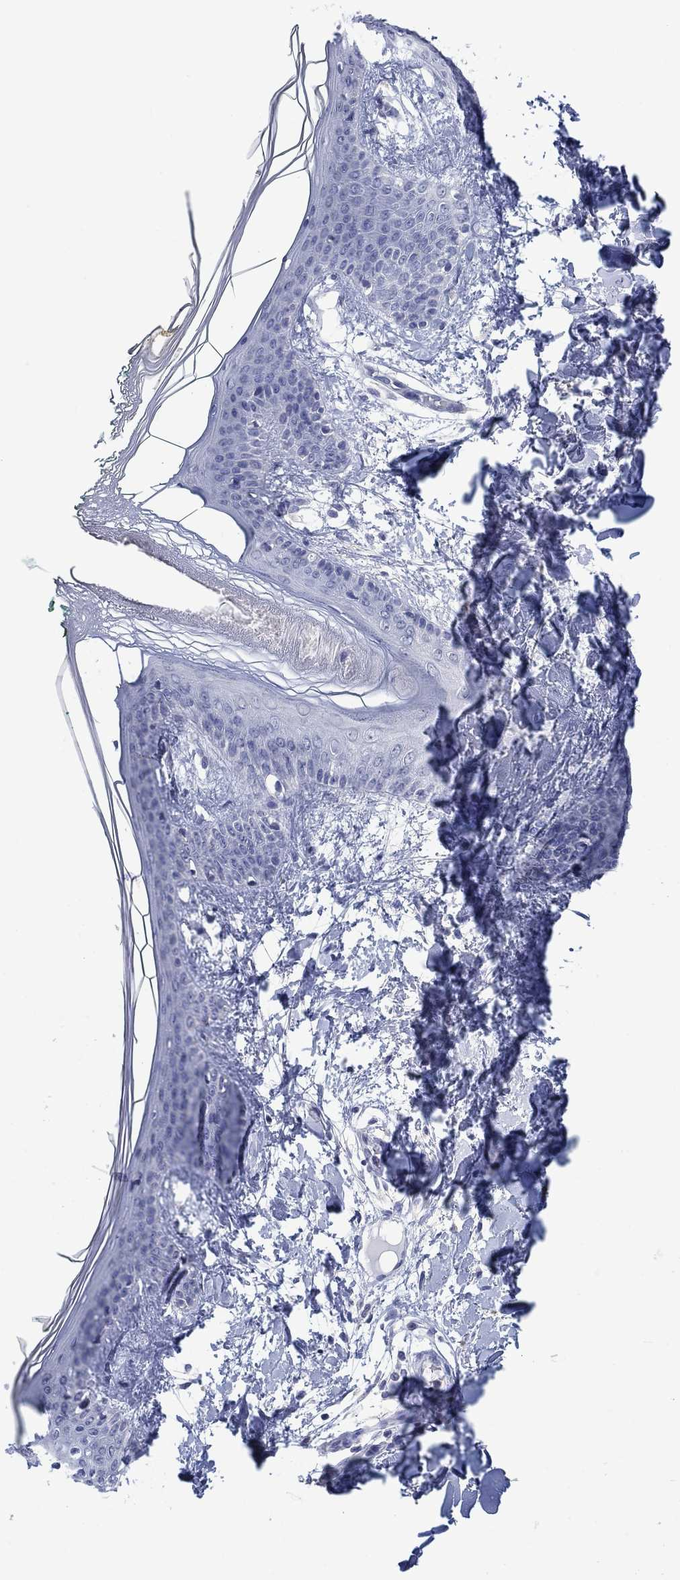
{"staining": {"intensity": "negative", "quantity": "none", "location": "none"}, "tissue": "skin", "cell_type": "Fibroblasts", "image_type": "normal", "snomed": [{"axis": "morphology", "description": "Normal tissue, NOS"}, {"axis": "topography", "description": "Skin"}], "caption": "Human skin stained for a protein using IHC demonstrates no staining in fibroblasts.", "gene": "FER1L6", "patient": {"sex": "female", "age": 34}}